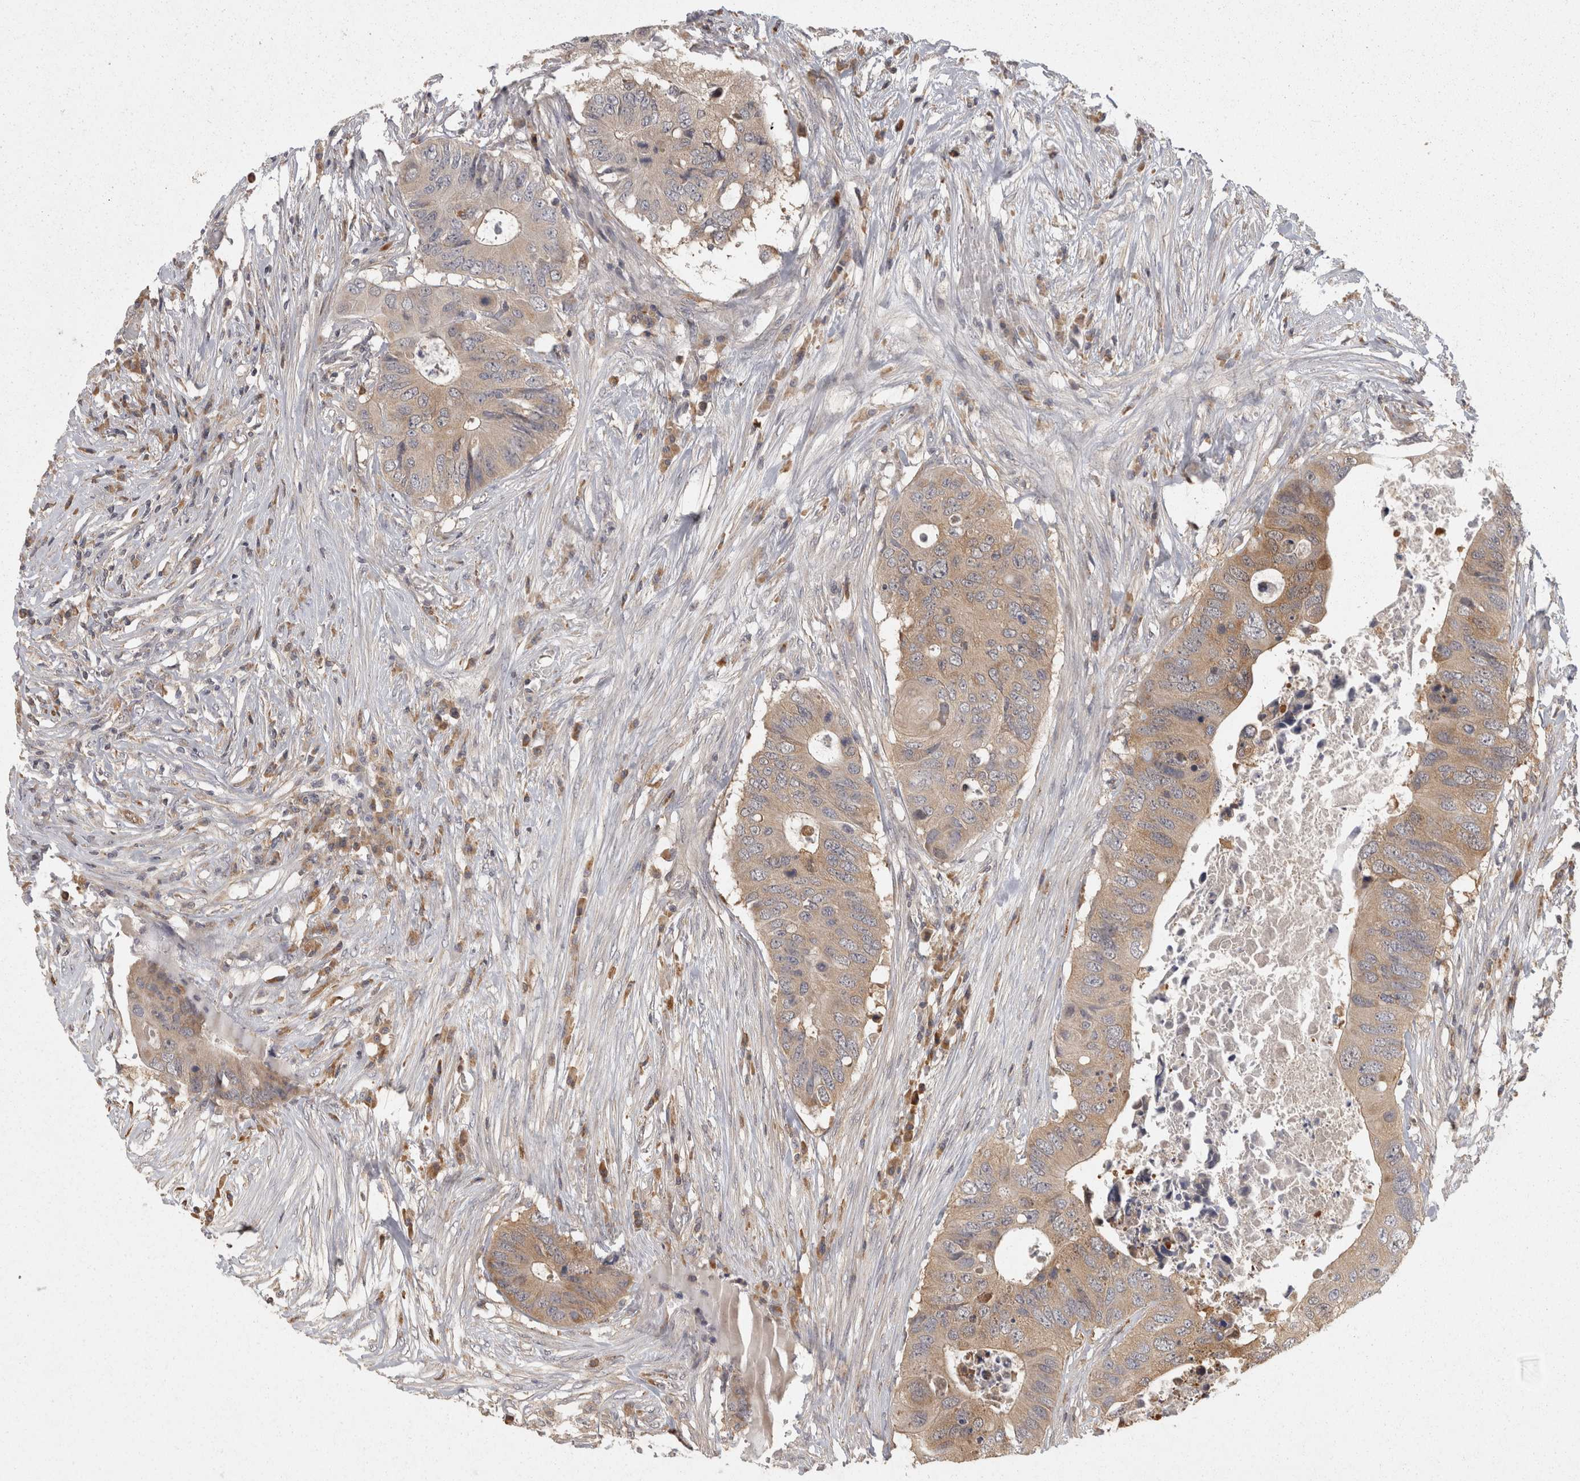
{"staining": {"intensity": "weak", "quantity": ">75%", "location": "cytoplasmic/membranous"}, "tissue": "colorectal cancer", "cell_type": "Tumor cells", "image_type": "cancer", "snomed": [{"axis": "morphology", "description": "Adenocarcinoma, NOS"}, {"axis": "topography", "description": "Colon"}], "caption": "Immunohistochemical staining of adenocarcinoma (colorectal) reveals weak cytoplasmic/membranous protein staining in approximately >75% of tumor cells.", "gene": "ACAT2", "patient": {"sex": "male", "age": 71}}